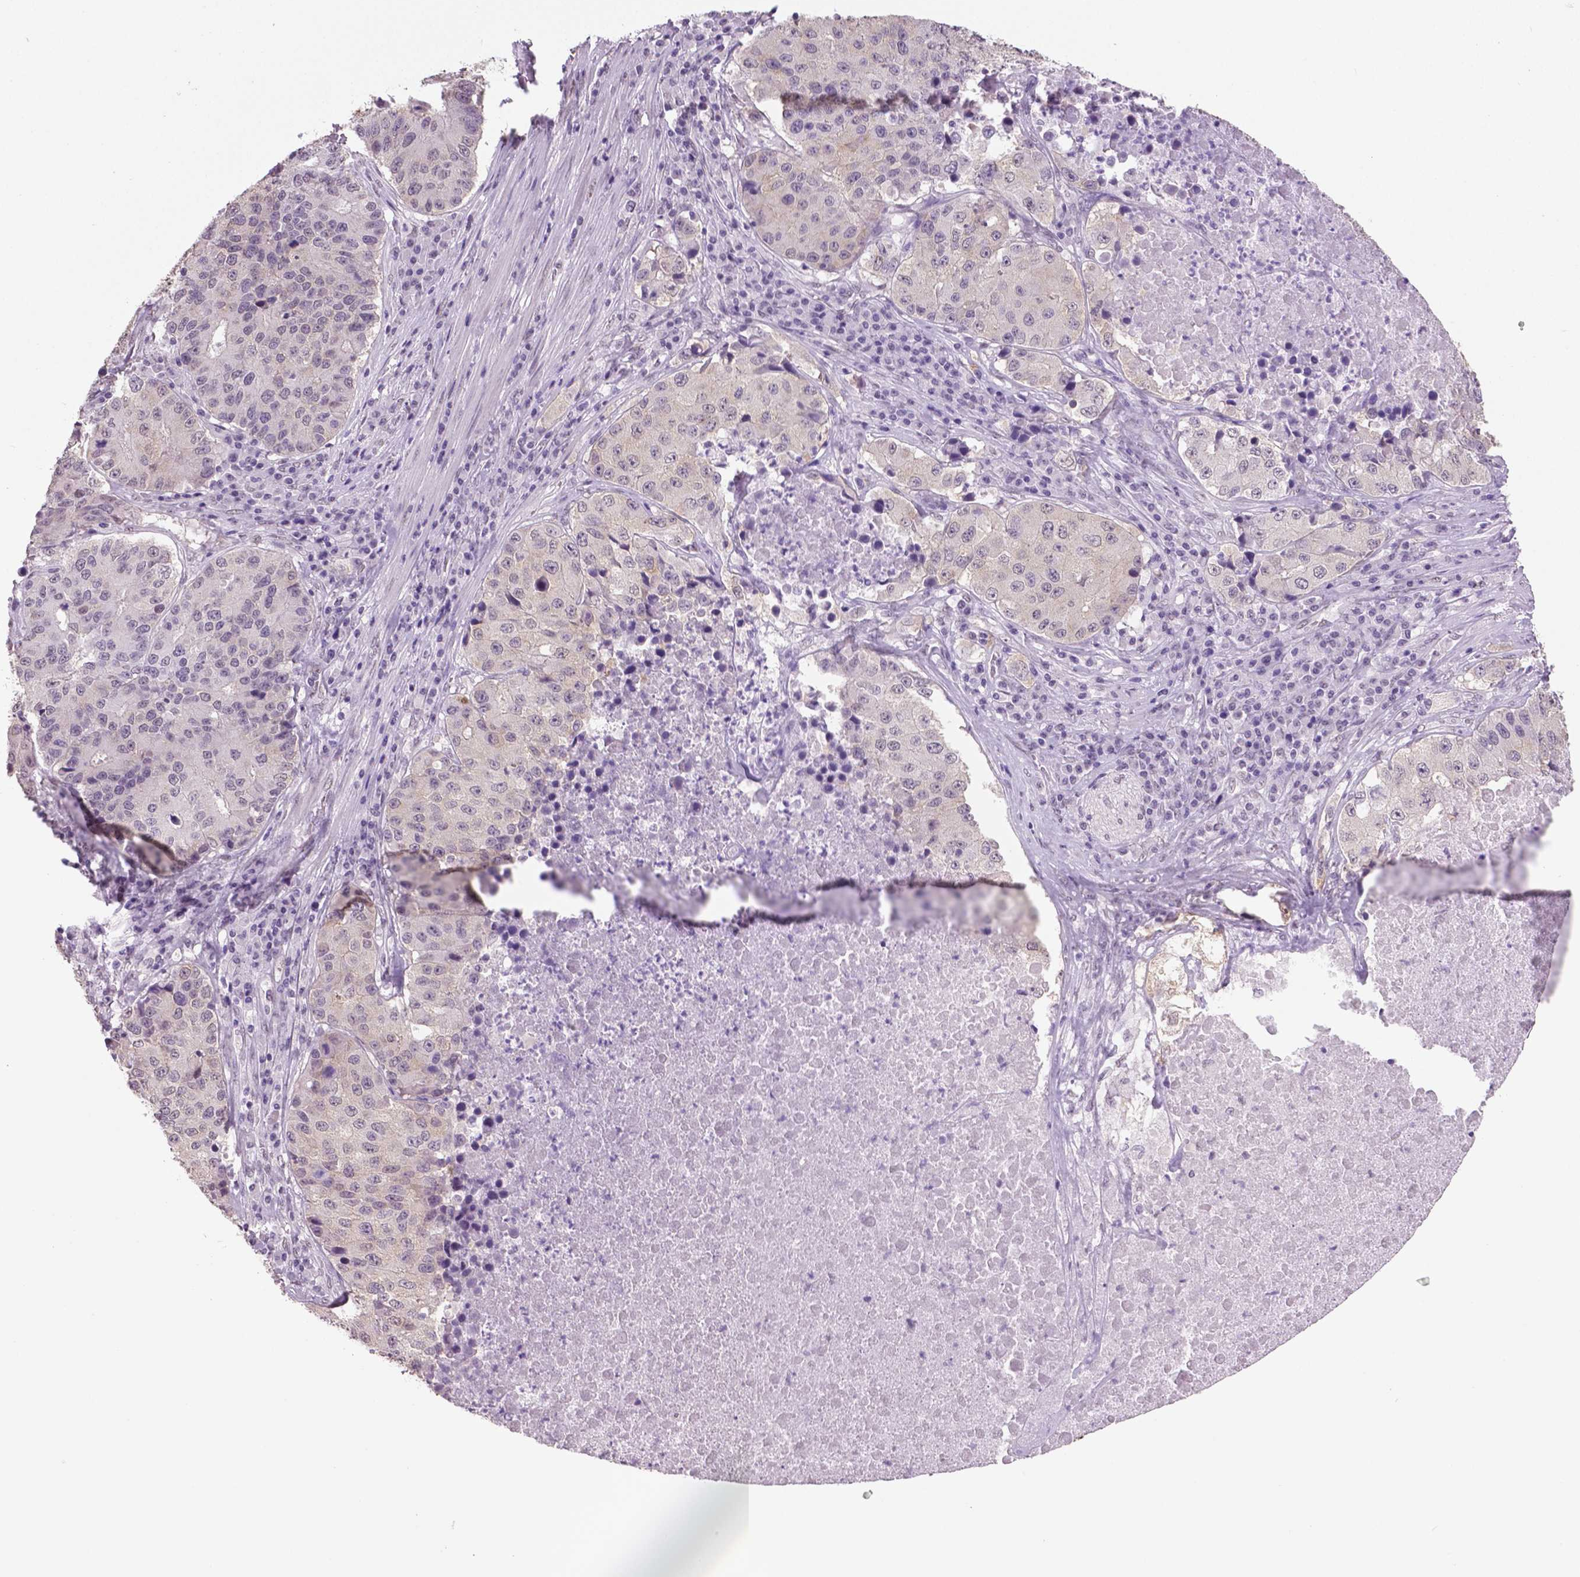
{"staining": {"intensity": "negative", "quantity": "none", "location": "none"}, "tissue": "stomach cancer", "cell_type": "Tumor cells", "image_type": "cancer", "snomed": [{"axis": "morphology", "description": "Adenocarcinoma, NOS"}, {"axis": "topography", "description": "Stomach"}], "caption": "High power microscopy image of an immunohistochemistry (IHC) micrograph of stomach cancer, revealing no significant staining in tumor cells.", "gene": "IGF2BP1", "patient": {"sex": "male", "age": 71}}